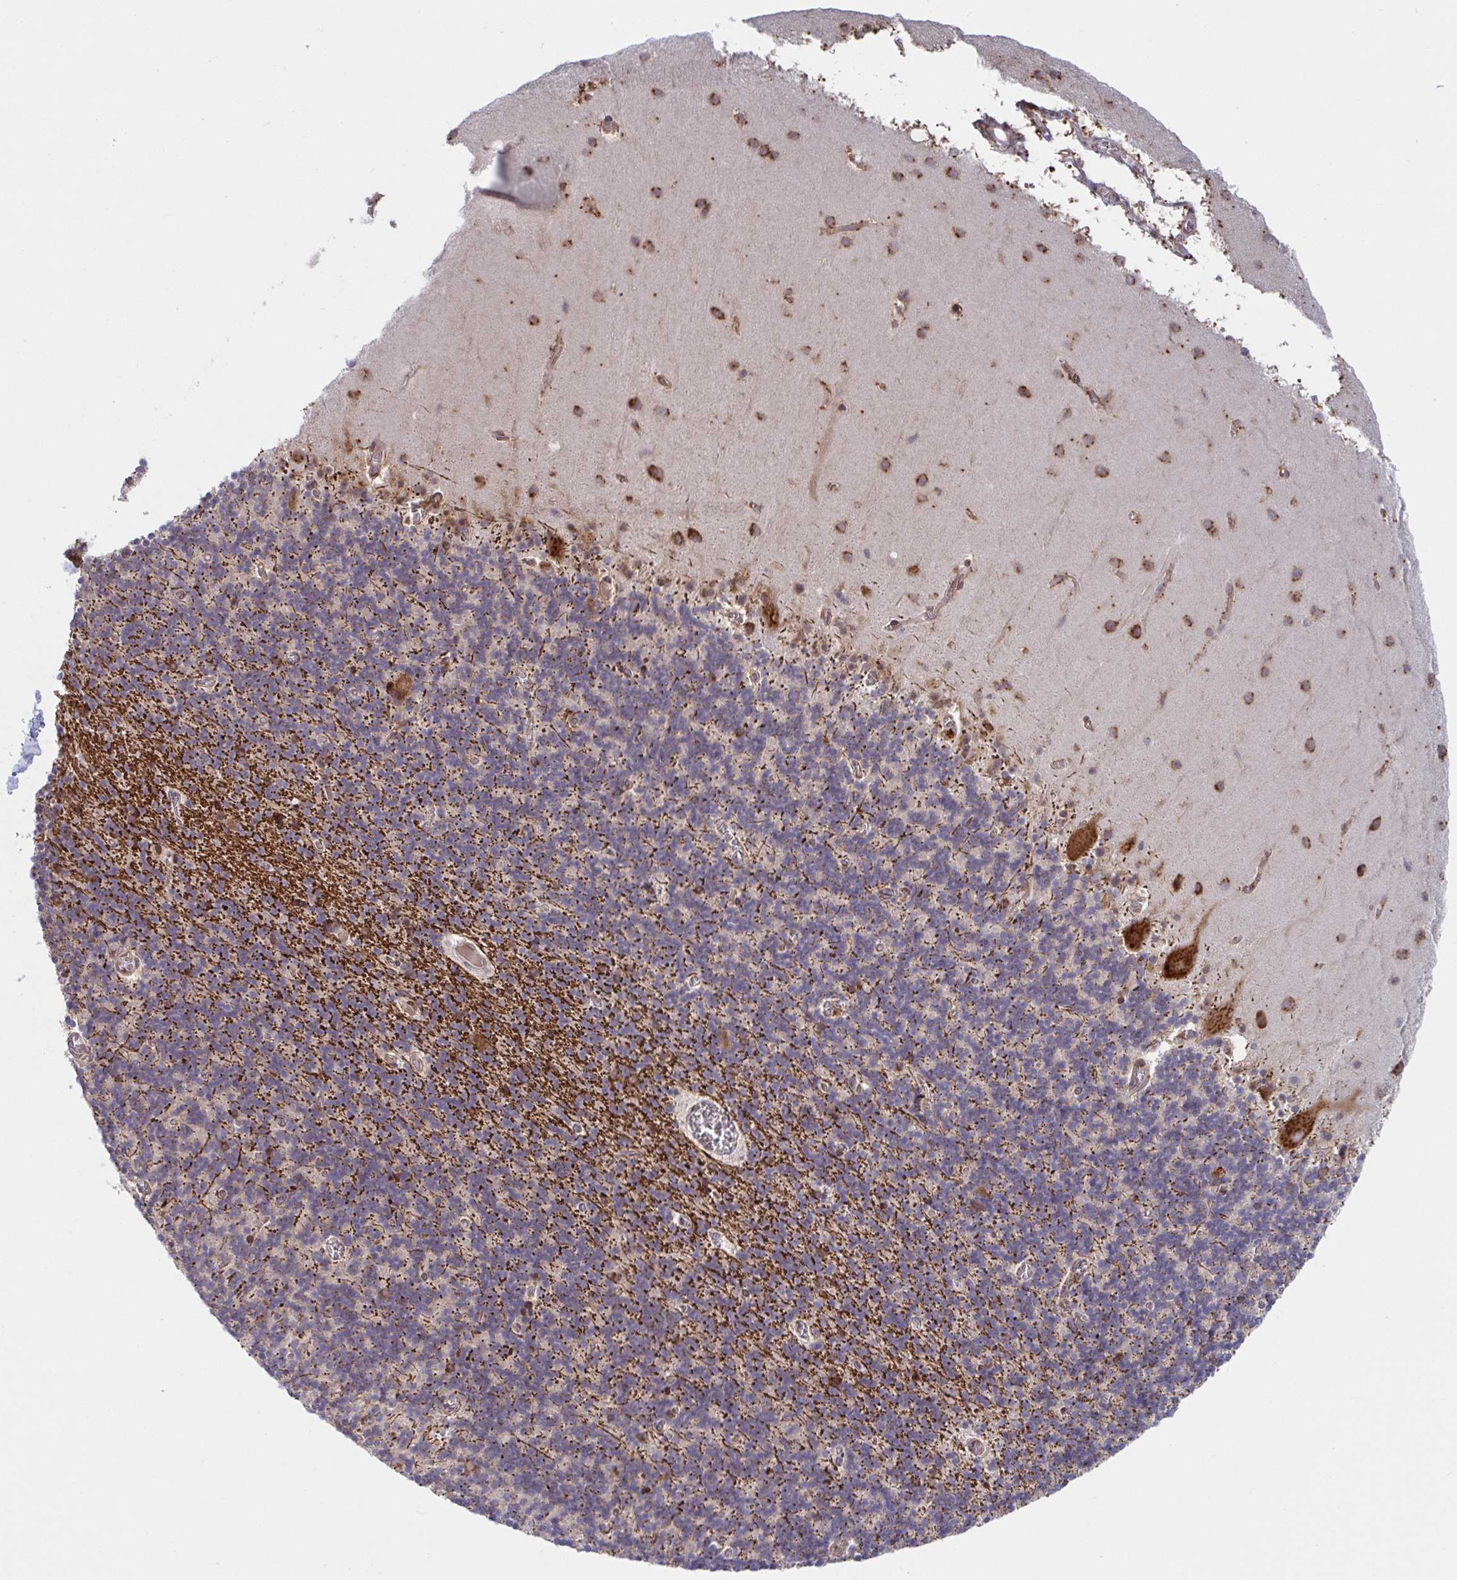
{"staining": {"intensity": "moderate", "quantity": "25%-75%", "location": "cytoplasmic/membranous"}, "tissue": "cerebellum", "cell_type": "Cells in granular layer", "image_type": "normal", "snomed": [{"axis": "morphology", "description": "Normal tissue, NOS"}, {"axis": "topography", "description": "Cerebellum"}], "caption": "Approximately 25%-75% of cells in granular layer in unremarkable human cerebellum show moderate cytoplasmic/membranous protein positivity as visualized by brown immunohistochemical staining.", "gene": "ATP5MJ", "patient": {"sex": "male", "age": 70}}